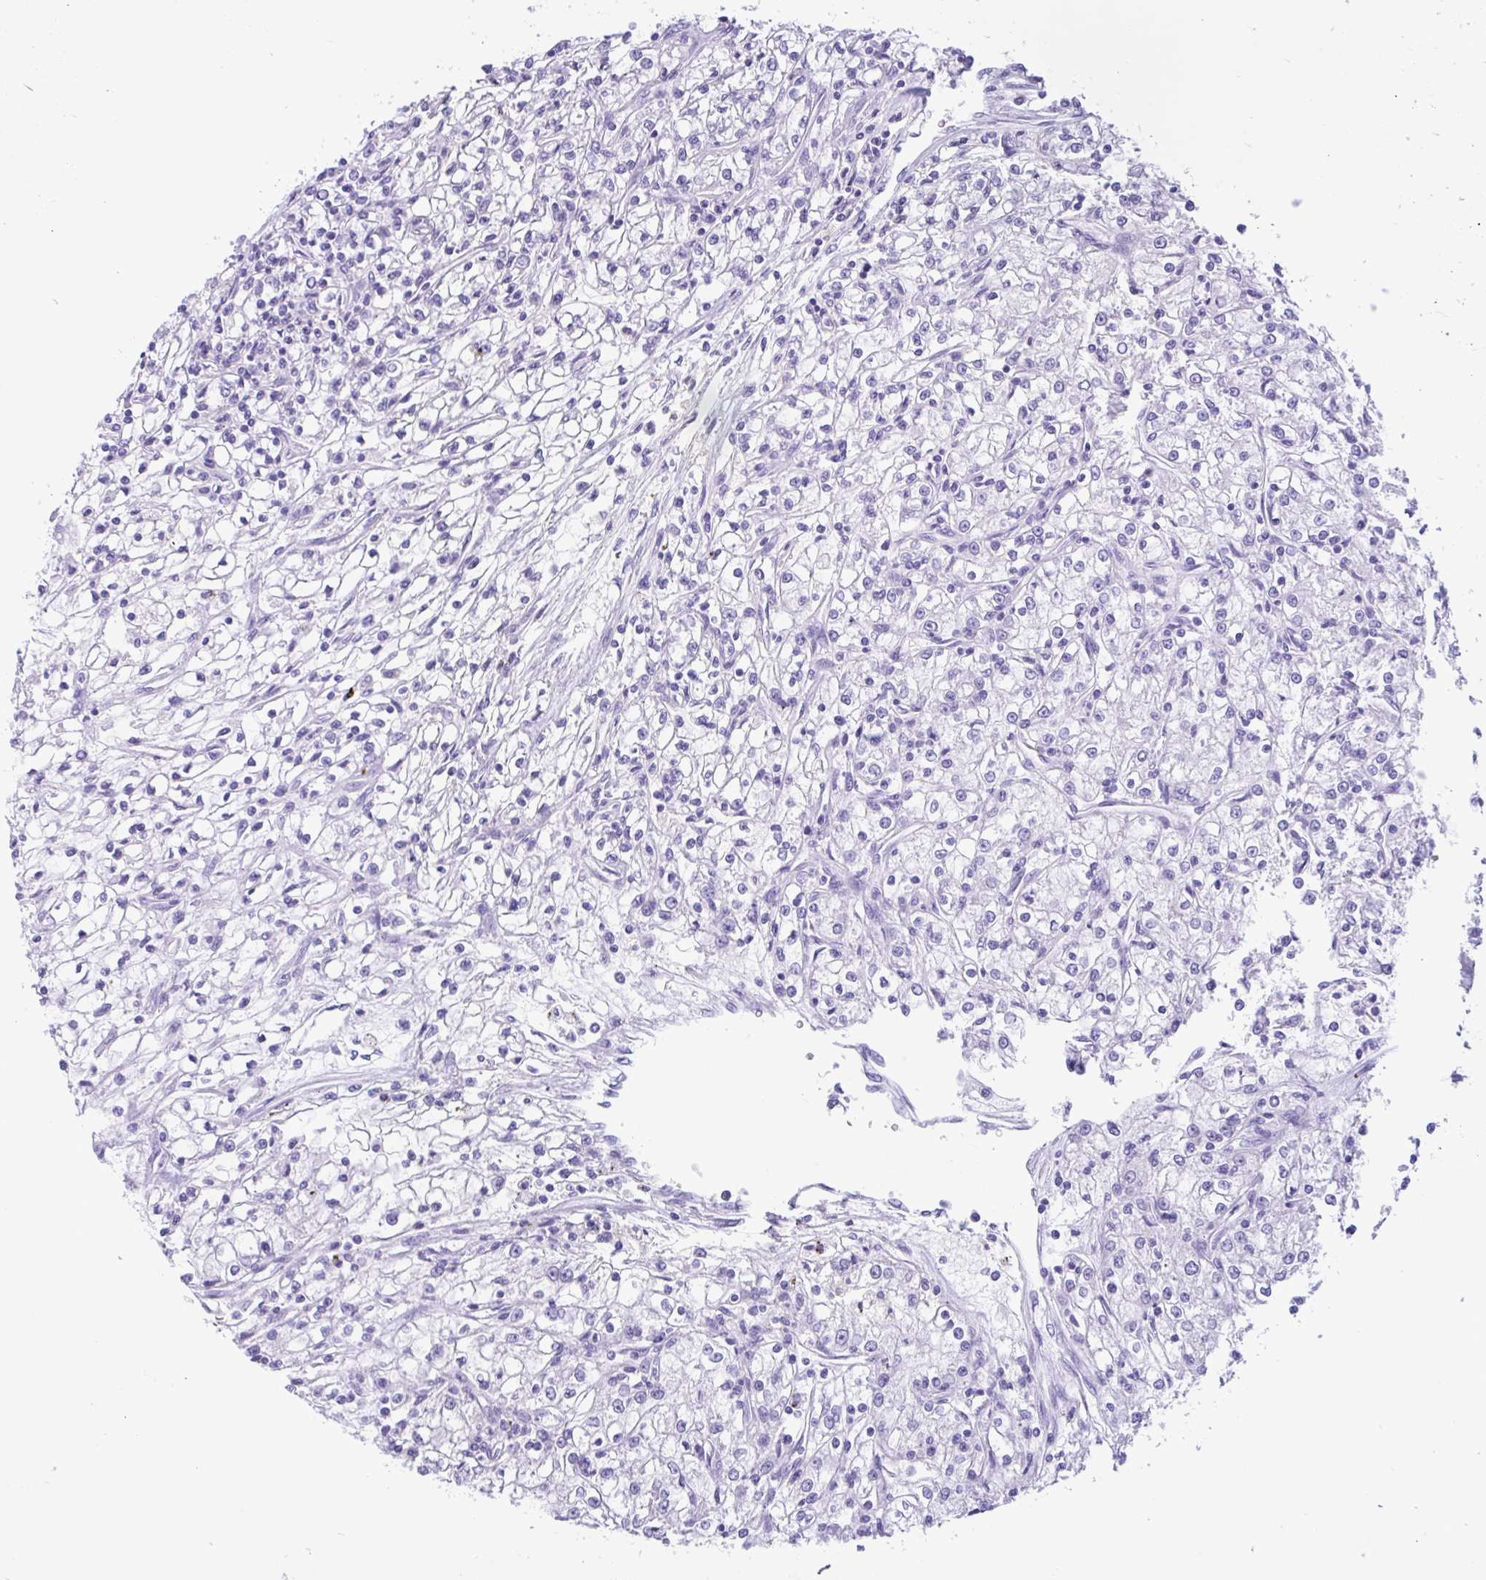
{"staining": {"intensity": "negative", "quantity": "none", "location": "none"}, "tissue": "renal cancer", "cell_type": "Tumor cells", "image_type": "cancer", "snomed": [{"axis": "morphology", "description": "Adenocarcinoma, NOS"}, {"axis": "topography", "description": "Kidney"}], "caption": "Renal cancer (adenocarcinoma) stained for a protein using IHC exhibits no expression tumor cells.", "gene": "OR4N4", "patient": {"sex": "female", "age": 59}}